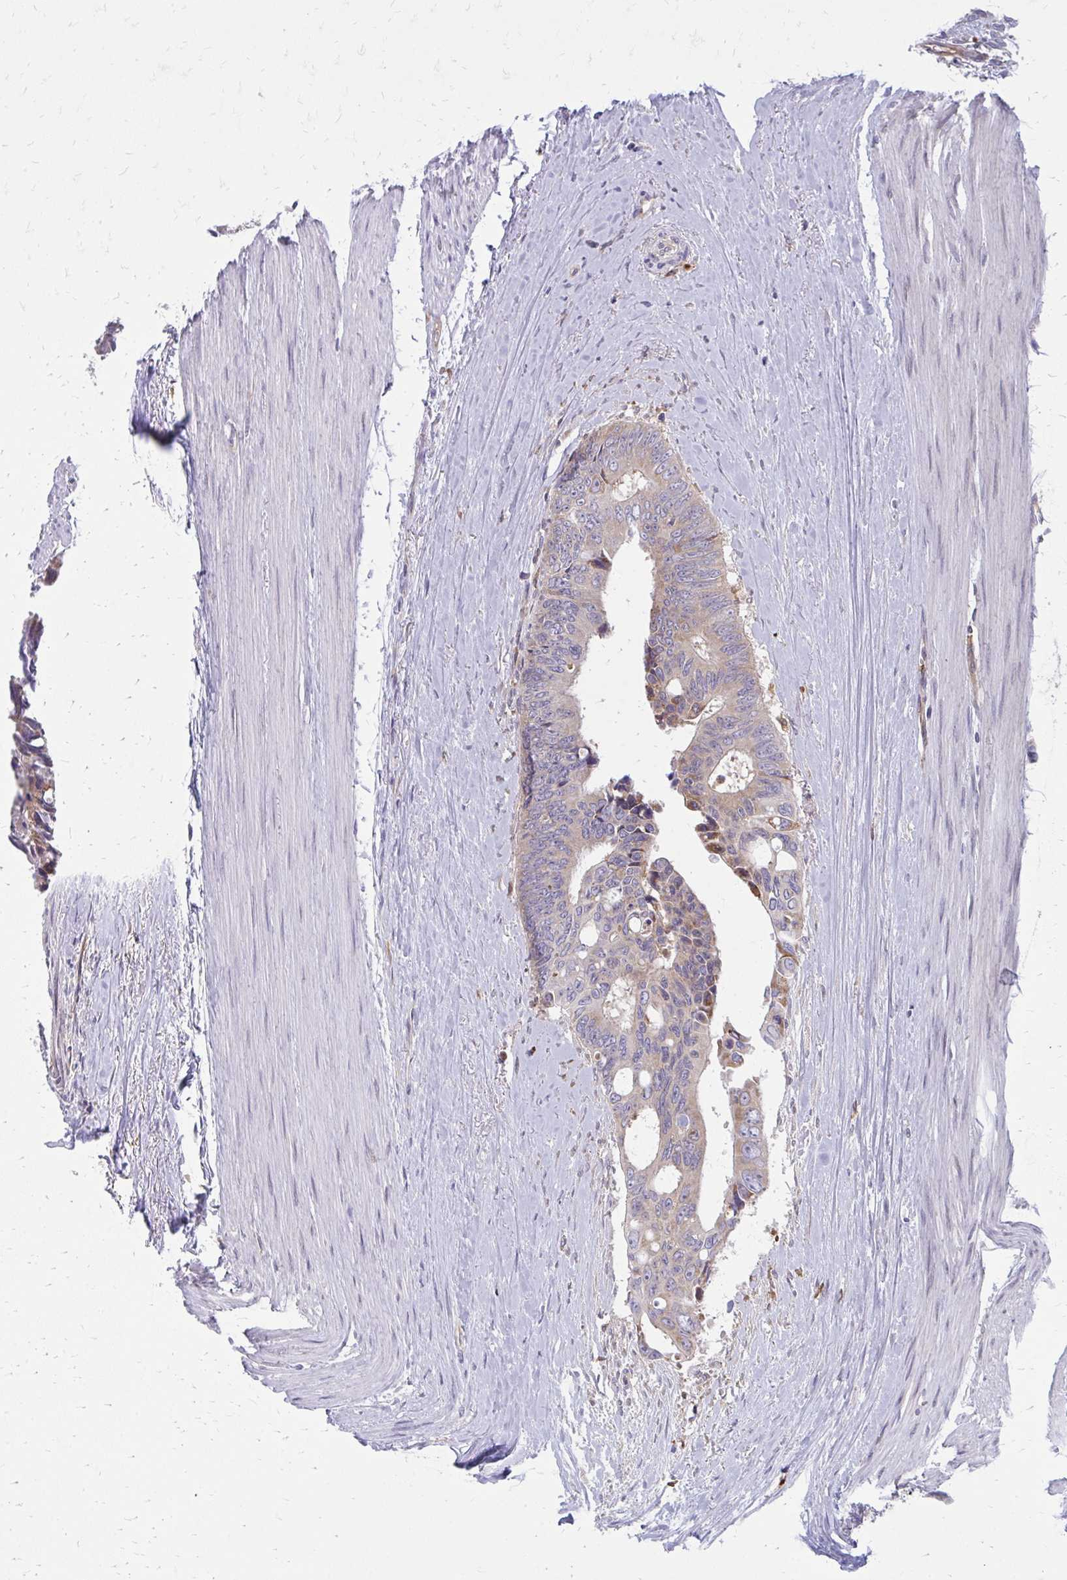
{"staining": {"intensity": "weak", "quantity": "<25%", "location": "cytoplasmic/membranous"}, "tissue": "colorectal cancer", "cell_type": "Tumor cells", "image_type": "cancer", "snomed": [{"axis": "morphology", "description": "Adenocarcinoma, NOS"}, {"axis": "topography", "description": "Rectum"}], "caption": "This photomicrograph is of colorectal cancer stained with immunohistochemistry to label a protein in brown with the nuclei are counter-stained blue. There is no staining in tumor cells. The staining was performed using DAB to visualize the protein expression in brown, while the nuclei were stained in blue with hematoxylin (Magnification: 20x).", "gene": "ASAP1", "patient": {"sex": "male", "age": 76}}